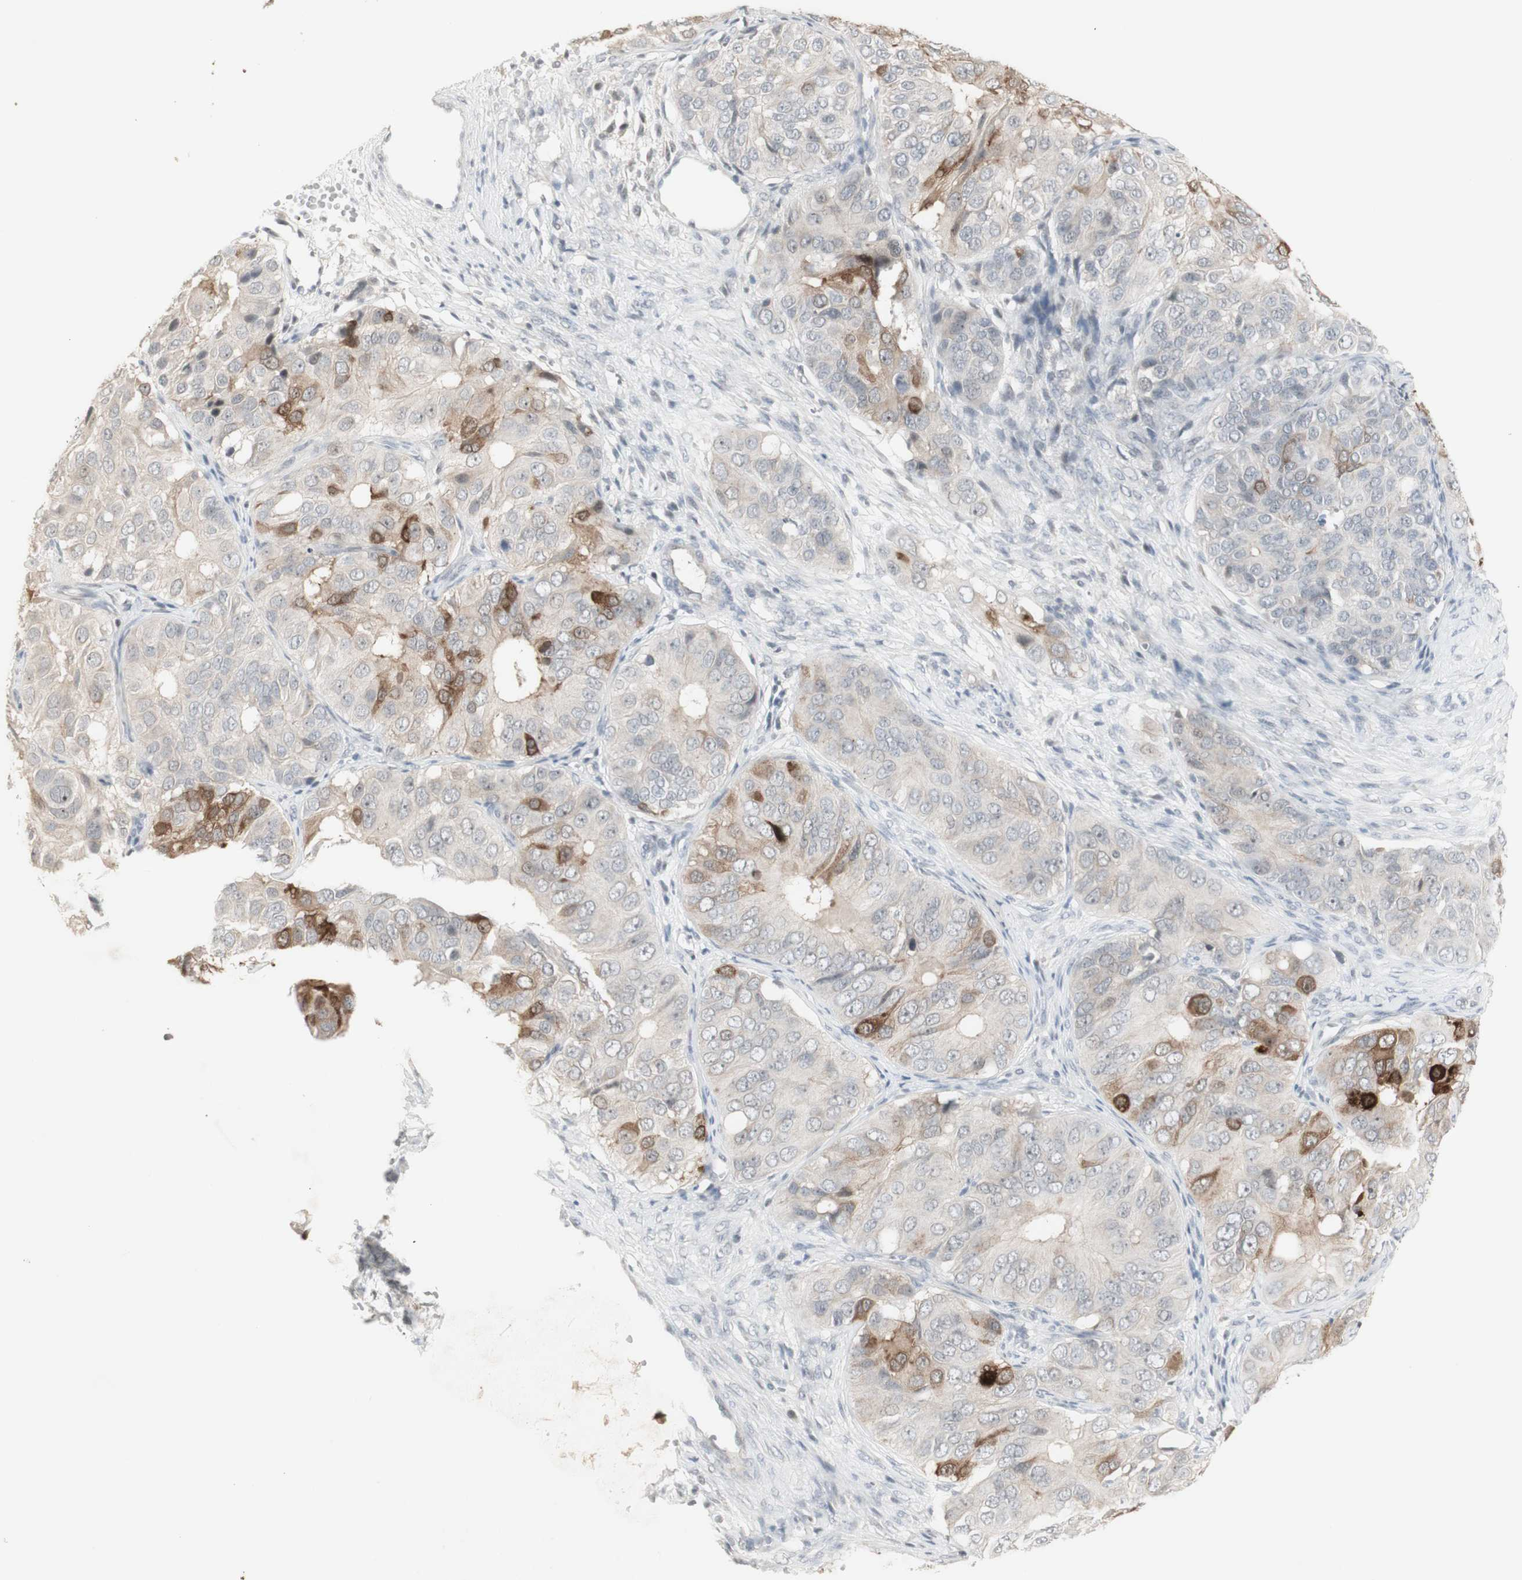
{"staining": {"intensity": "moderate", "quantity": "<25%", "location": "cytoplasmic/membranous"}, "tissue": "ovarian cancer", "cell_type": "Tumor cells", "image_type": "cancer", "snomed": [{"axis": "morphology", "description": "Carcinoma, endometroid"}, {"axis": "topography", "description": "Ovary"}], "caption": "This image reveals IHC staining of human ovarian cancer (endometroid carcinoma), with low moderate cytoplasmic/membranous expression in approximately <25% of tumor cells.", "gene": "C1orf116", "patient": {"sex": "female", "age": 51}}